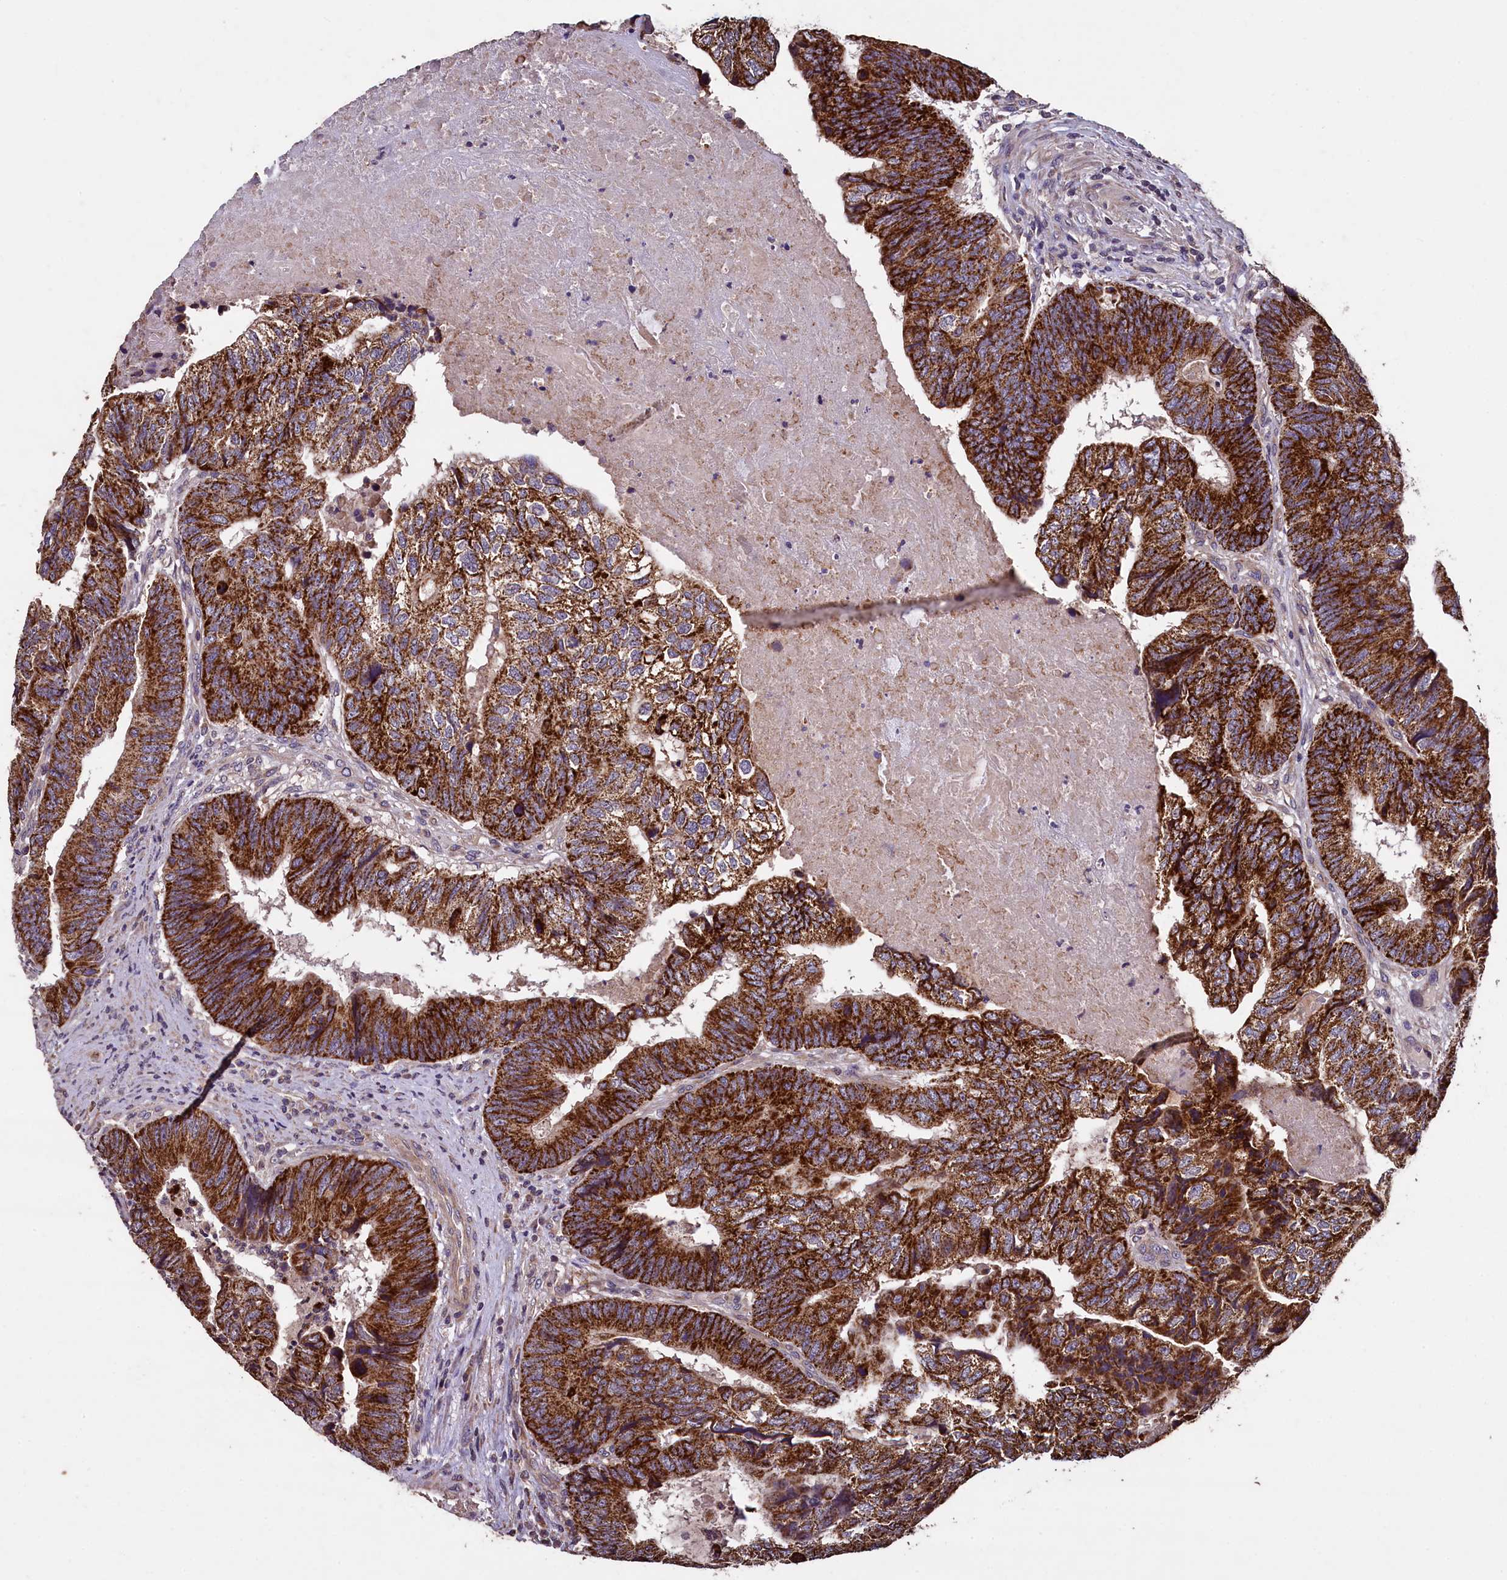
{"staining": {"intensity": "strong", "quantity": ">75%", "location": "cytoplasmic/membranous"}, "tissue": "colorectal cancer", "cell_type": "Tumor cells", "image_type": "cancer", "snomed": [{"axis": "morphology", "description": "Adenocarcinoma, NOS"}, {"axis": "topography", "description": "Colon"}], "caption": "This micrograph displays immunohistochemistry staining of human adenocarcinoma (colorectal), with high strong cytoplasmic/membranous expression in approximately >75% of tumor cells.", "gene": "COQ9", "patient": {"sex": "female", "age": 67}}